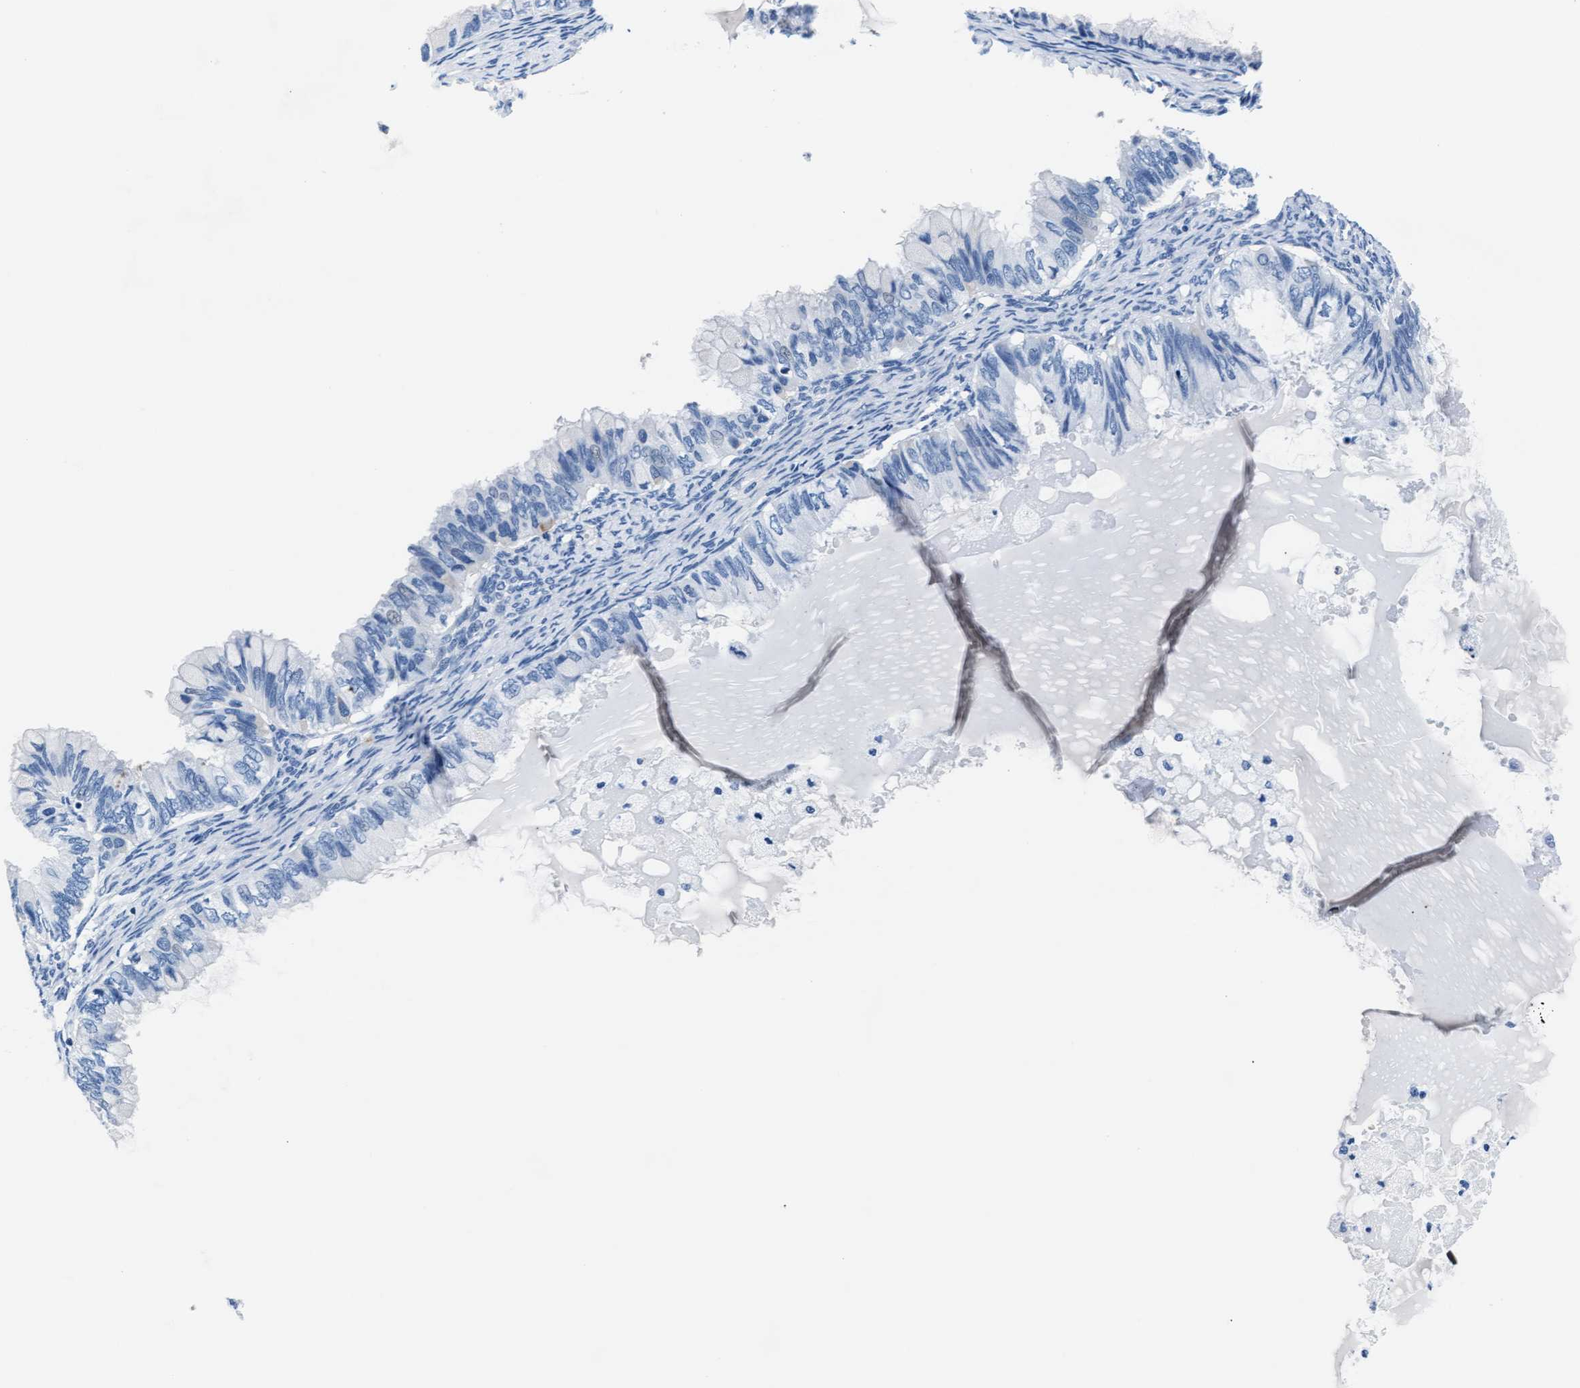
{"staining": {"intensity": "negative", "quantity": "none", "location": "none"}, "tissue": "ovarian cancer", "cell_type": "Tumor cells", "image_type": "cancer", "snomed": [{"axis": "morphology", "description": "Cystadenocarcinoma, mucinous, NOS"}, {"axis": "topography", "description": "Ovary"}], "caption": "Tumor cells show no significant staining in ovarian cancer. (DAB (3,3'-diaminobenzidine) IHC with hematoxylin counter stain).", "gene": "MMP8", "patient": {"sex": "female", "age": 80}}